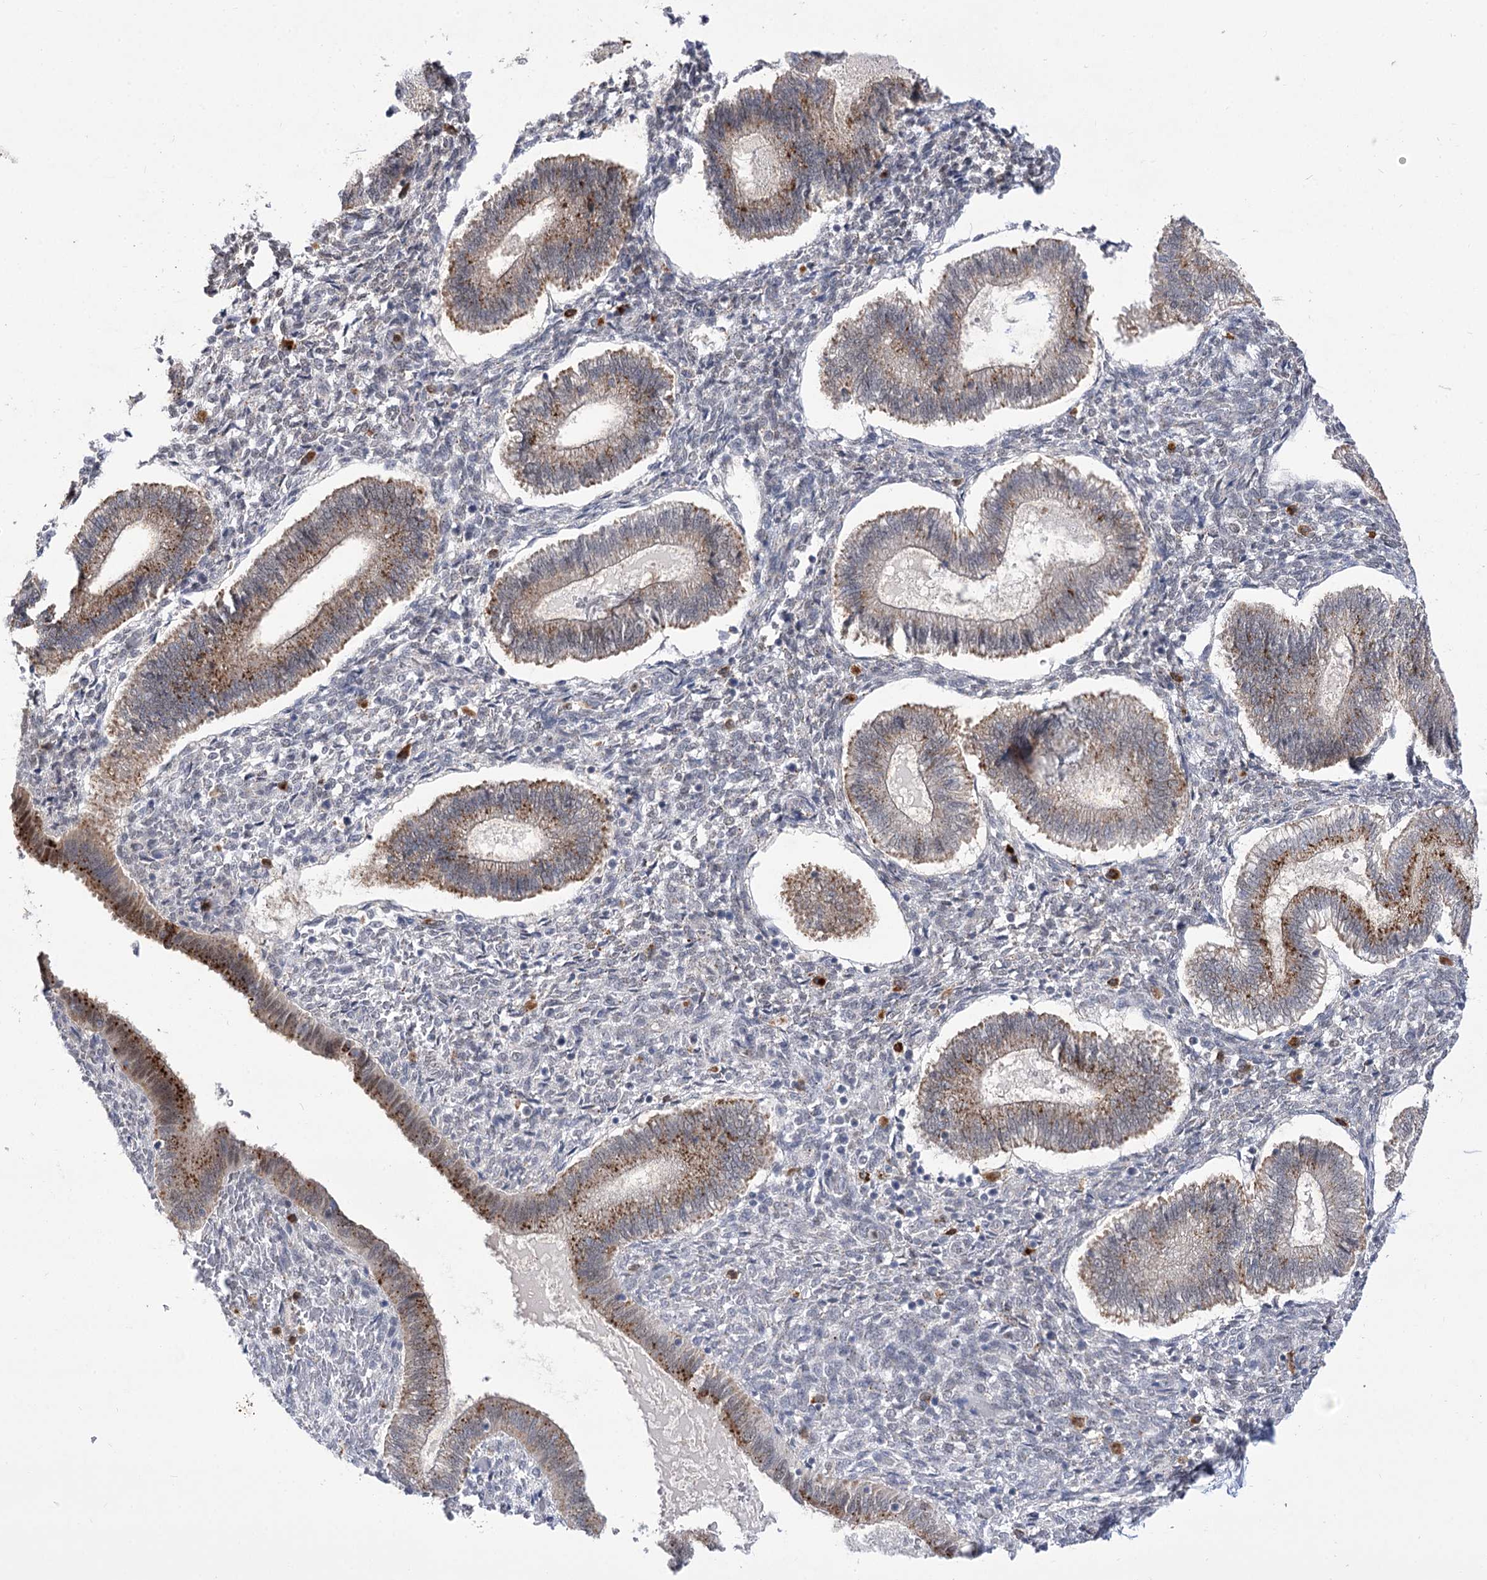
{"staining": {"intensity": "negative", "quantity": "none", "location": "none"}, "tissue": "endometrium", "cell_type": "Cells in endometrial stroma", "image_type": "normal", "snomed": [{"axis": "morphology", "description": "Normal tissue, NOS"}, {"axis": "topography", "description": "Endometrium"}], "caption": "The image displays no significant positivity in cells in endometrial stroma of endometrium. (Stains: DAB IHC with hematoxylin counter stain, Microscopy: brightfield microscopy at high magnification).", "gene": "SIAE", "patient": {"sex": "female", "age": 25}}